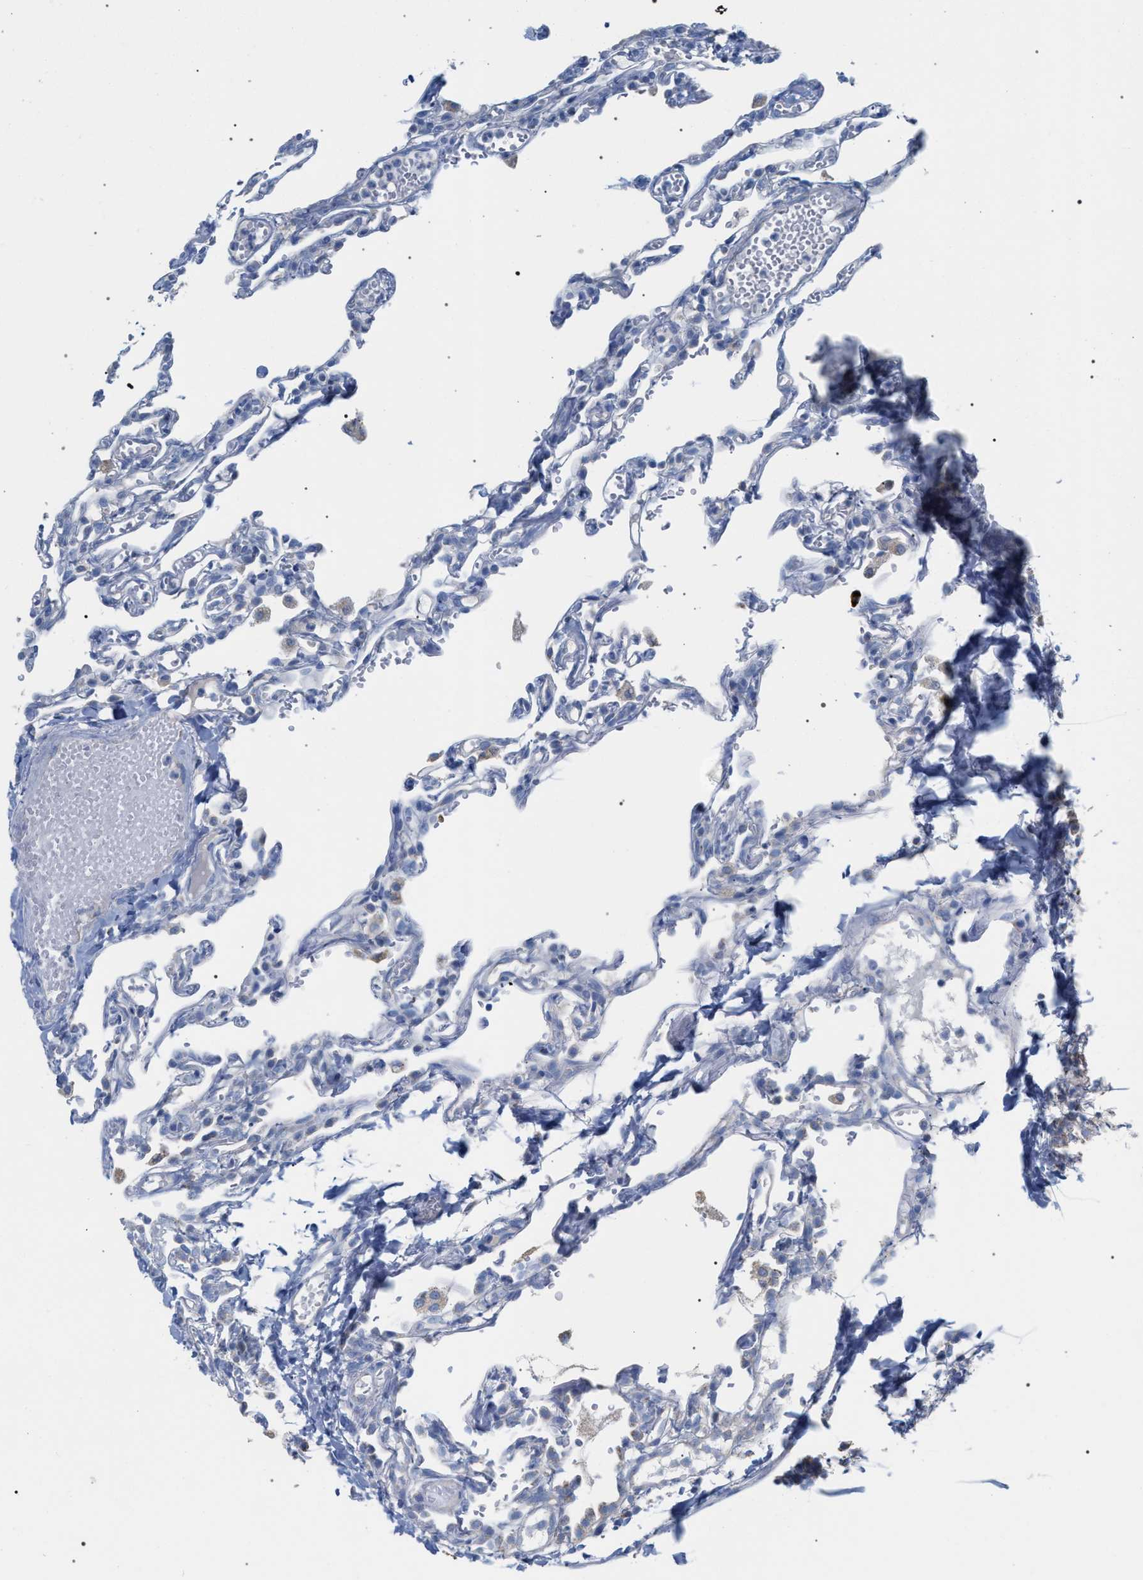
{"staining": {"intensity": "negative", "quantity": "none", "location": "none"}, "tissue": "lung", "cell_type": "Alveolar cells", "image_type": "normal", "snomed": [{"axis": "morphology", "description": "Normal tissue, NOS"}, {"axis": "topography", "description": "Lung"}], "caption": "This is an immunohistochemistry photomicrograph of normal lung. There is no staining in alveolar cells.", "gene": "ECI2", "patient": {"sex": "male", "age": 21}}